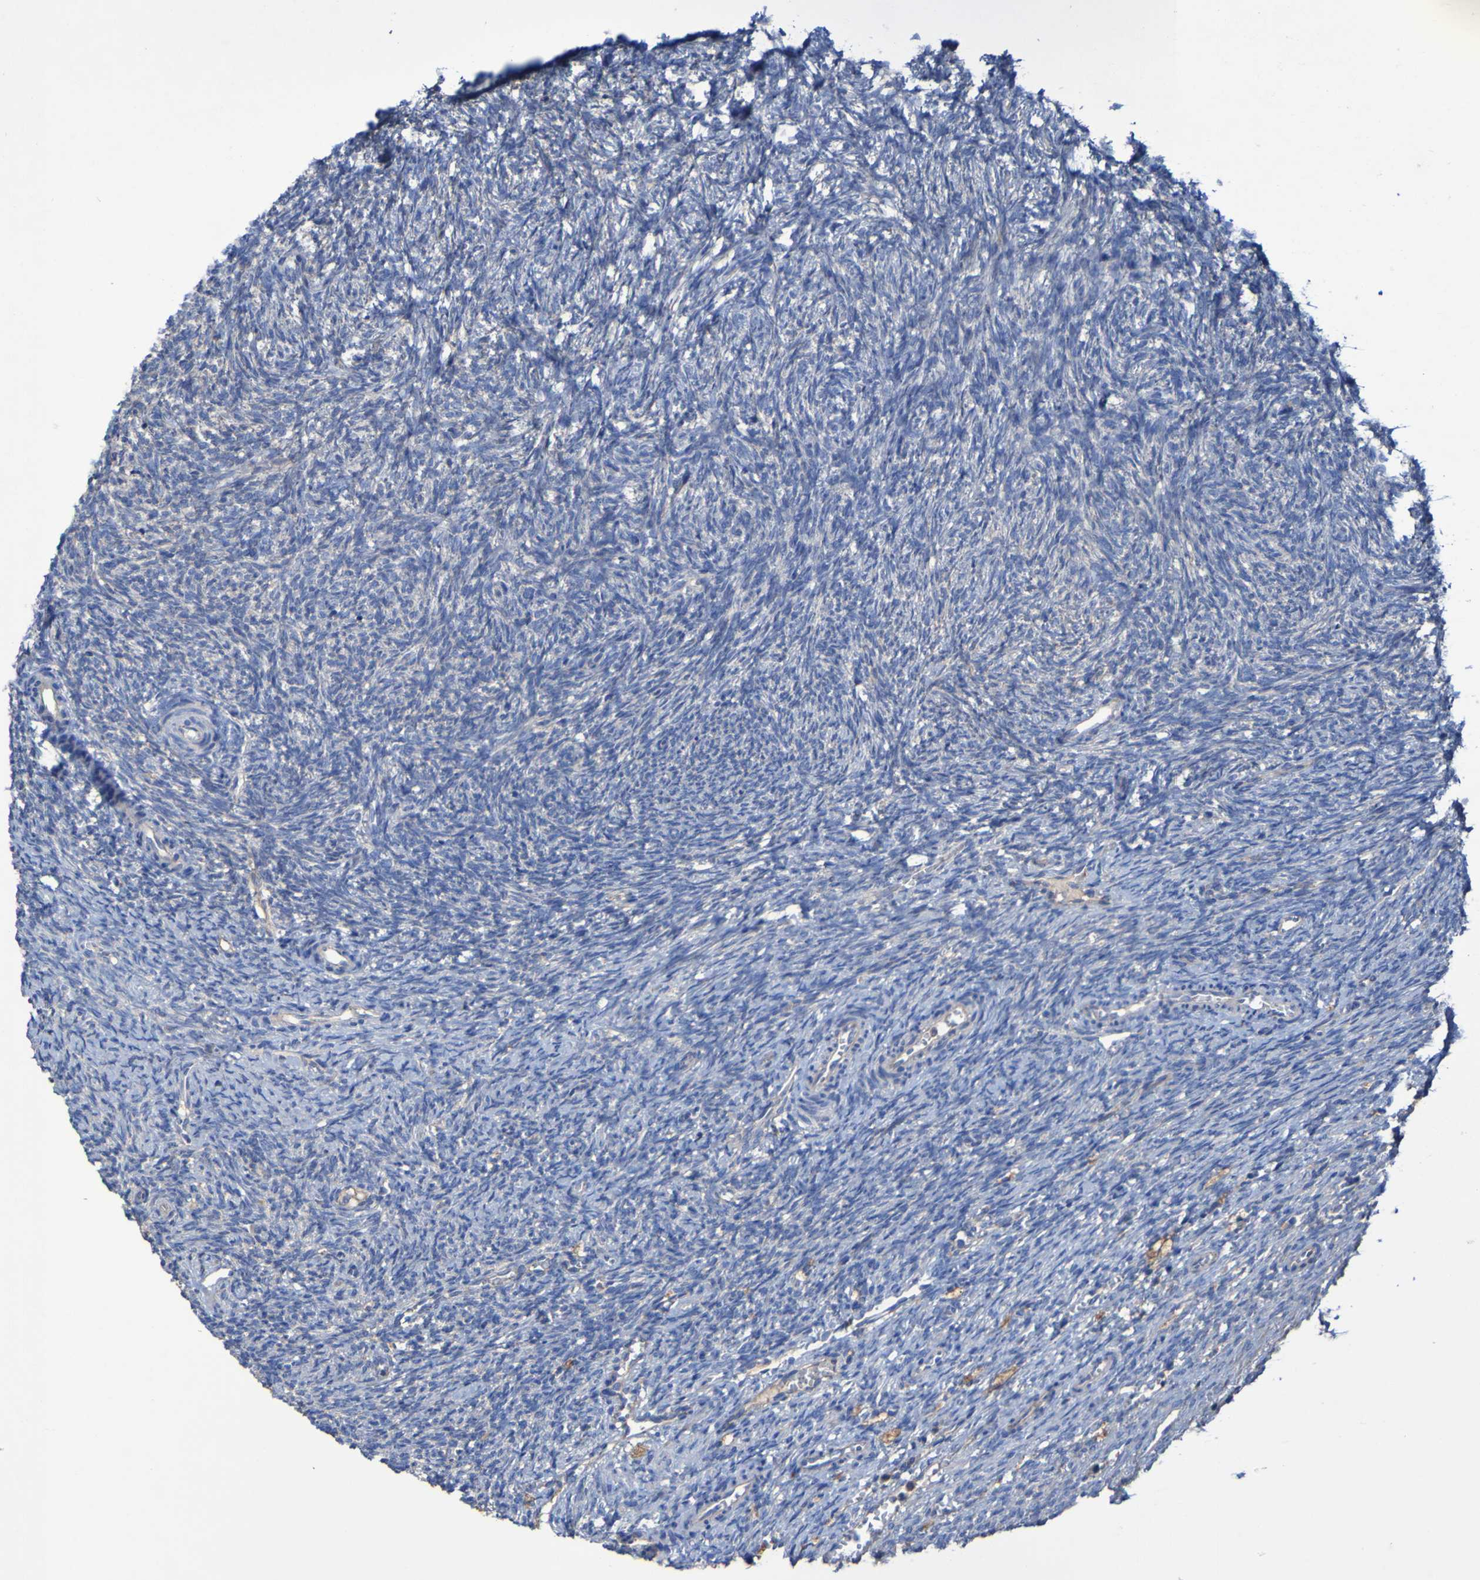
{"staining": {"intensity": "strong", "quantity": ">75%", "location": "cytoplasmic/membranous"}, "tissue": "ovary", "cell_type": "Follicle cells", "image_type": "normal", "snomed": [{"axis": "morphology", "description": "Normal tissue, NOS"}, {"axis": "topography", "description": "Ovary"}], "caption": "The micrograph demonstrates staining of unremarkable ovary, revealing strong cytoplasmic/membranous protein expression (brown color) within follicle cells. The staining was performed using DAB to visualize the protein expression in brown, while the nuclei were stained in blue with hematoxylin (Magnification: 20x).", "gene": "ARHGEF16", "patient": {"sex": "female", "age": 41}}